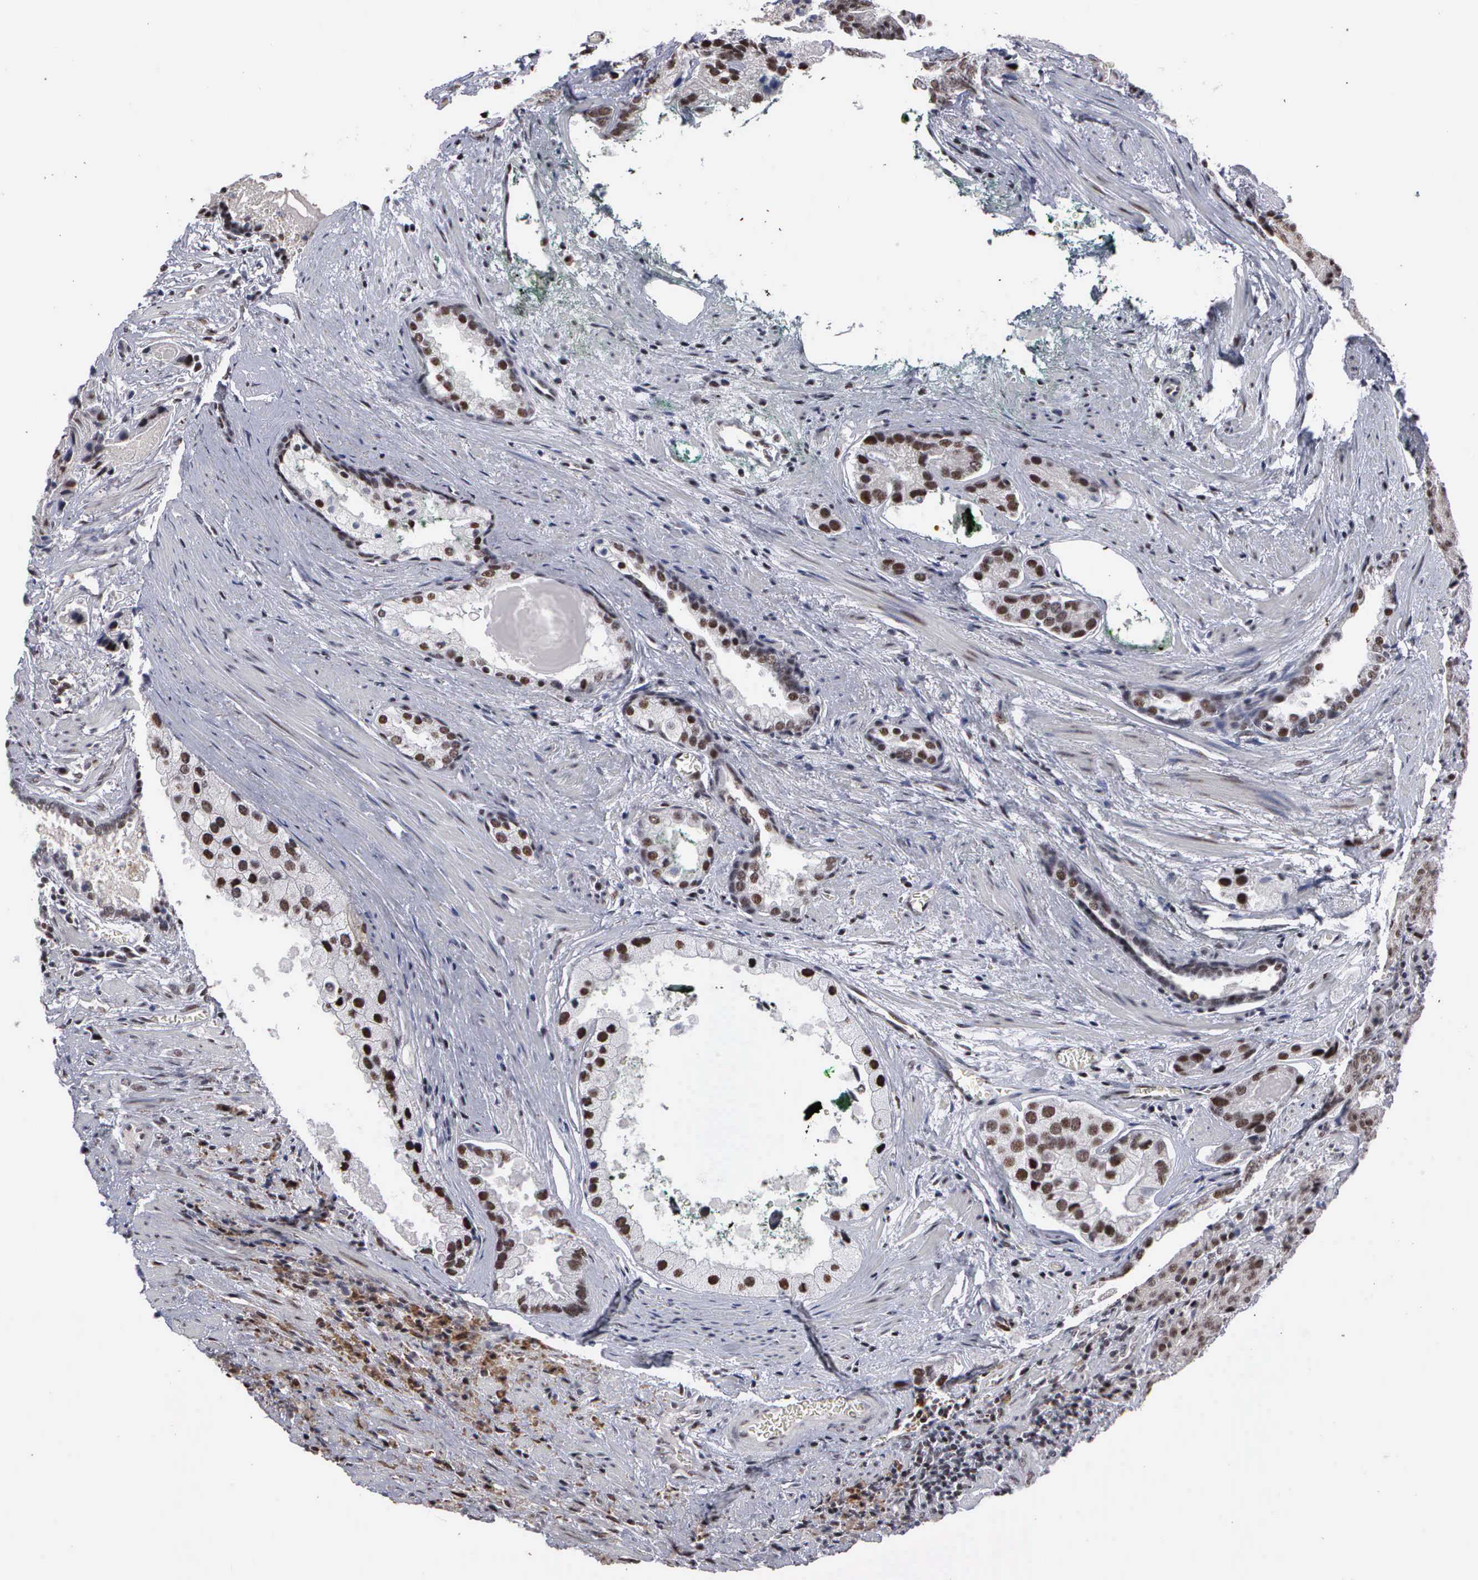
{"staining": {"intensity": "strong", "quantity": ">75%", "location": "nuclear"}, "tissue": "prostate cancer", "cell_type": "Tumor cells", "image_type": "cancer", "snomed": [{"axis": "morphology", "description": "Adenocarcinoma, Medium grade"}, {"axis": "topography", "description": "Prostate"}], "caption": "This is a histology image of IHC staining of medium-grade adenocarcinoma (prostate), which shows strong positivity in the nuclear of tumor cells.", "gene": "KIAA0586", "patient": {"sex": "male", "age": 70}}